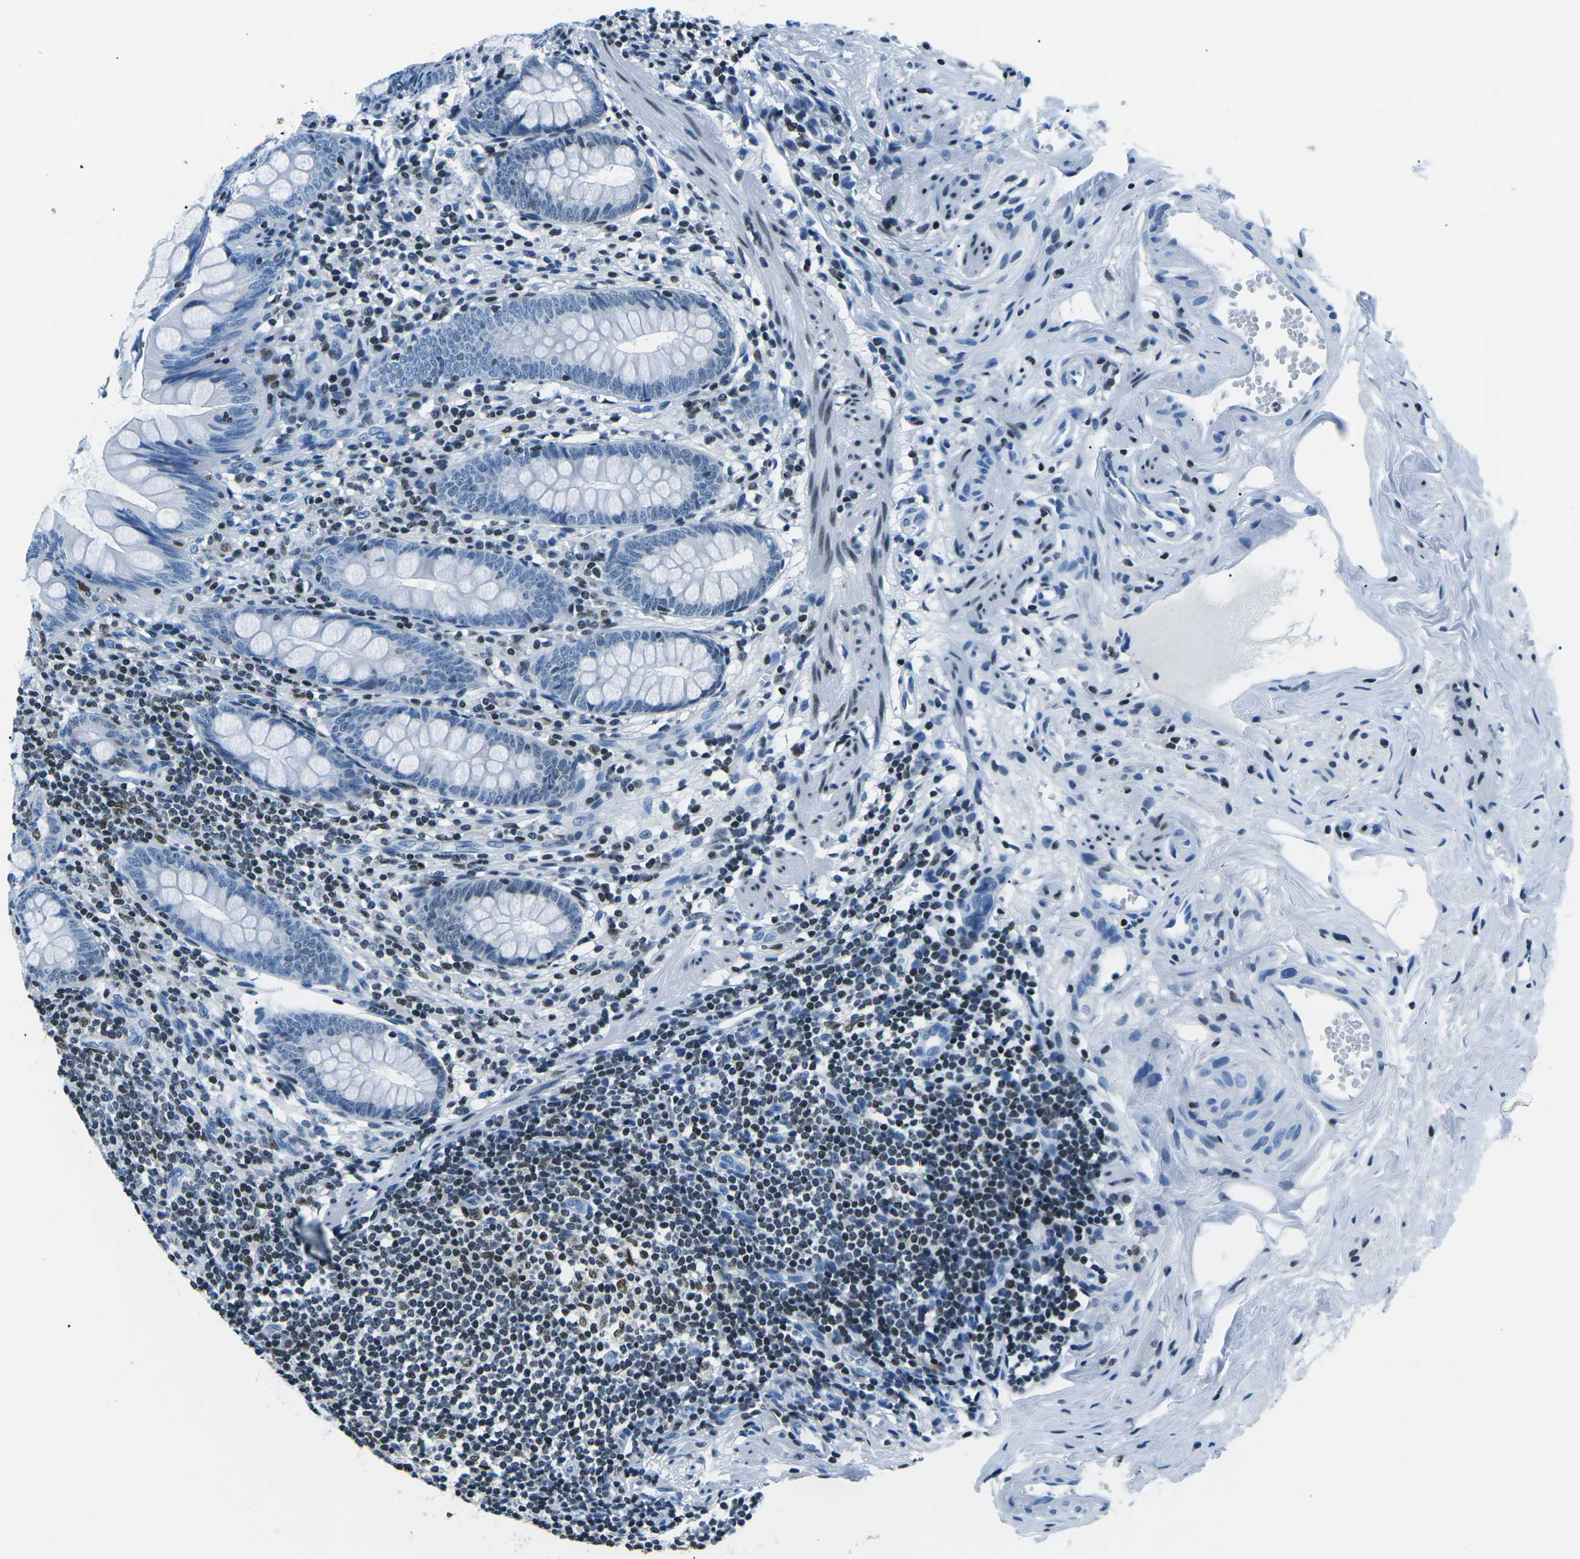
{"staining": {"intensity": "negative", "quantity": "none", "location": "none"}, "tissue": "appendix", "cell_type": "Glandular cells", "image_type": "normal", "snomed": [{"axis": "morphology", "description": "Normal tissue, NOS"}, {"axis": "topography", "description": "Appendix"}], "caption": "Glandular cells are negative for brown protein staining in normal appendix. (Immunohistochemistry, brightfield microscopy, high magnification).", "gene": "CELF2", "patient": {"sex": "female", "age": 77}}